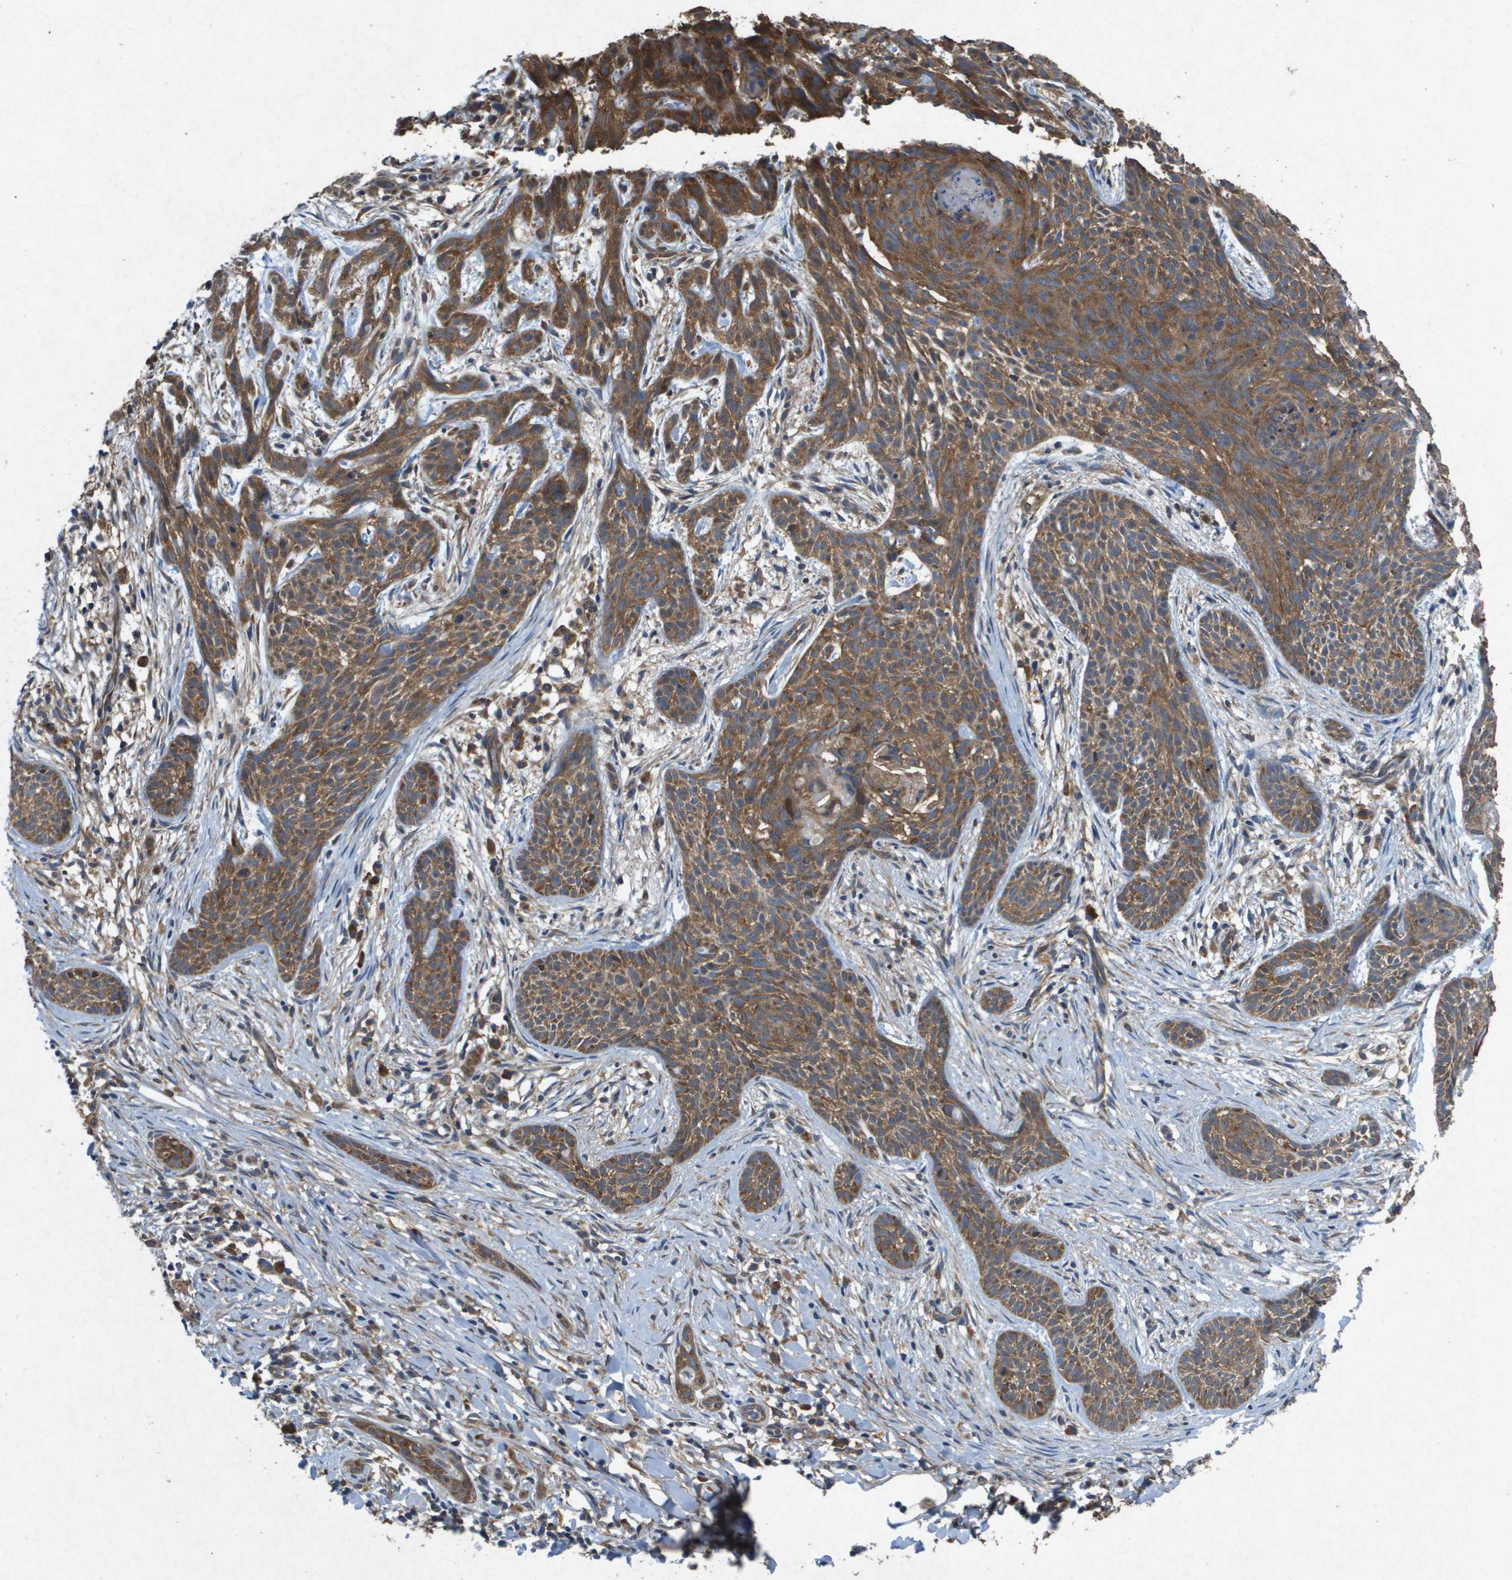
{"staining": {"intensity": "moderate", "quantity": ">75%", "location": "cytoplasmic/membranous"}, "tissue": "skin cancer", "cell_type": "Tumor cells", "image_type": "cancer", "snomed": [{"axis": "morphology", "description": "Basal cell carcinoma"}, {"axis": "topography", "description": "Skin"}], "caption": "Immunohistochemistry image of neoplastic tissue: human skin basal cell carcinoma stained using IHC shows medium levels of moderate protein expression localized specifically in the cytoplasmic/membranous of tumor cells, appearing as a cytoplasmic/membranous brown color.", "gene": "PTPRT", "patient": {"sex": "female", "age": 59}}